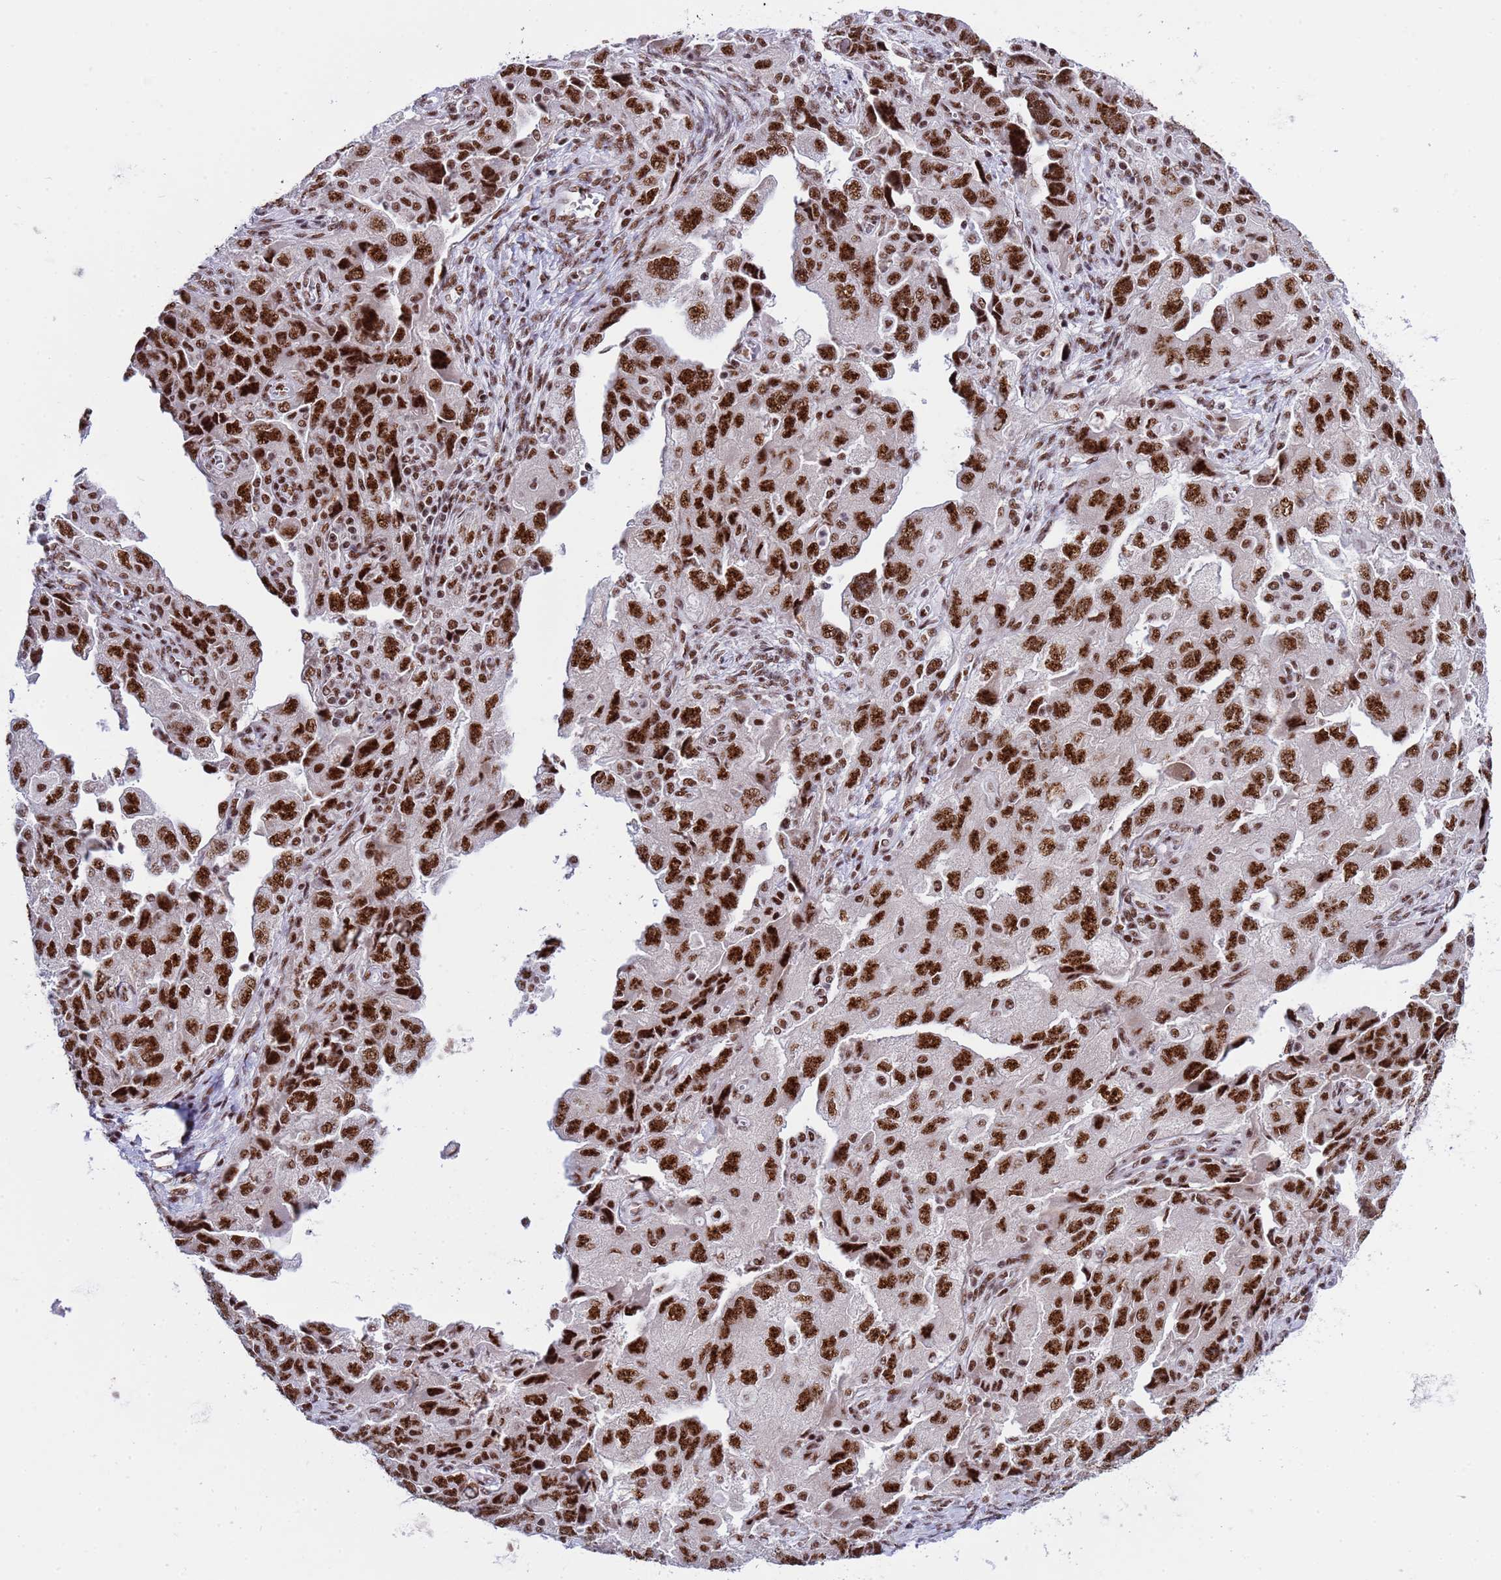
{"staining": {"intensity": "strong", "quantity": ">75%", "location": "nuclear"}, "tissue": "ovarian cancer", "cell_type": "Tumor cells", "image_type": "cancer", "snomed": [{"axis": "morphology", "description": "Carcinoma, NOS"}, {"axis": "morphology", "description": "Cystadenocarcinoma, serous, NOS"}, {"axis": "topography", "description": "Ovary"}], "caption": "Strong nuclear expression for a protein is appreciated in approximately >75% of tumor cells of ovarian serous cystadenocarcinoma using immunohistochemistry (IHC).", "gene": "THOC2", "patient": {"sex": "female", "age": 69}}